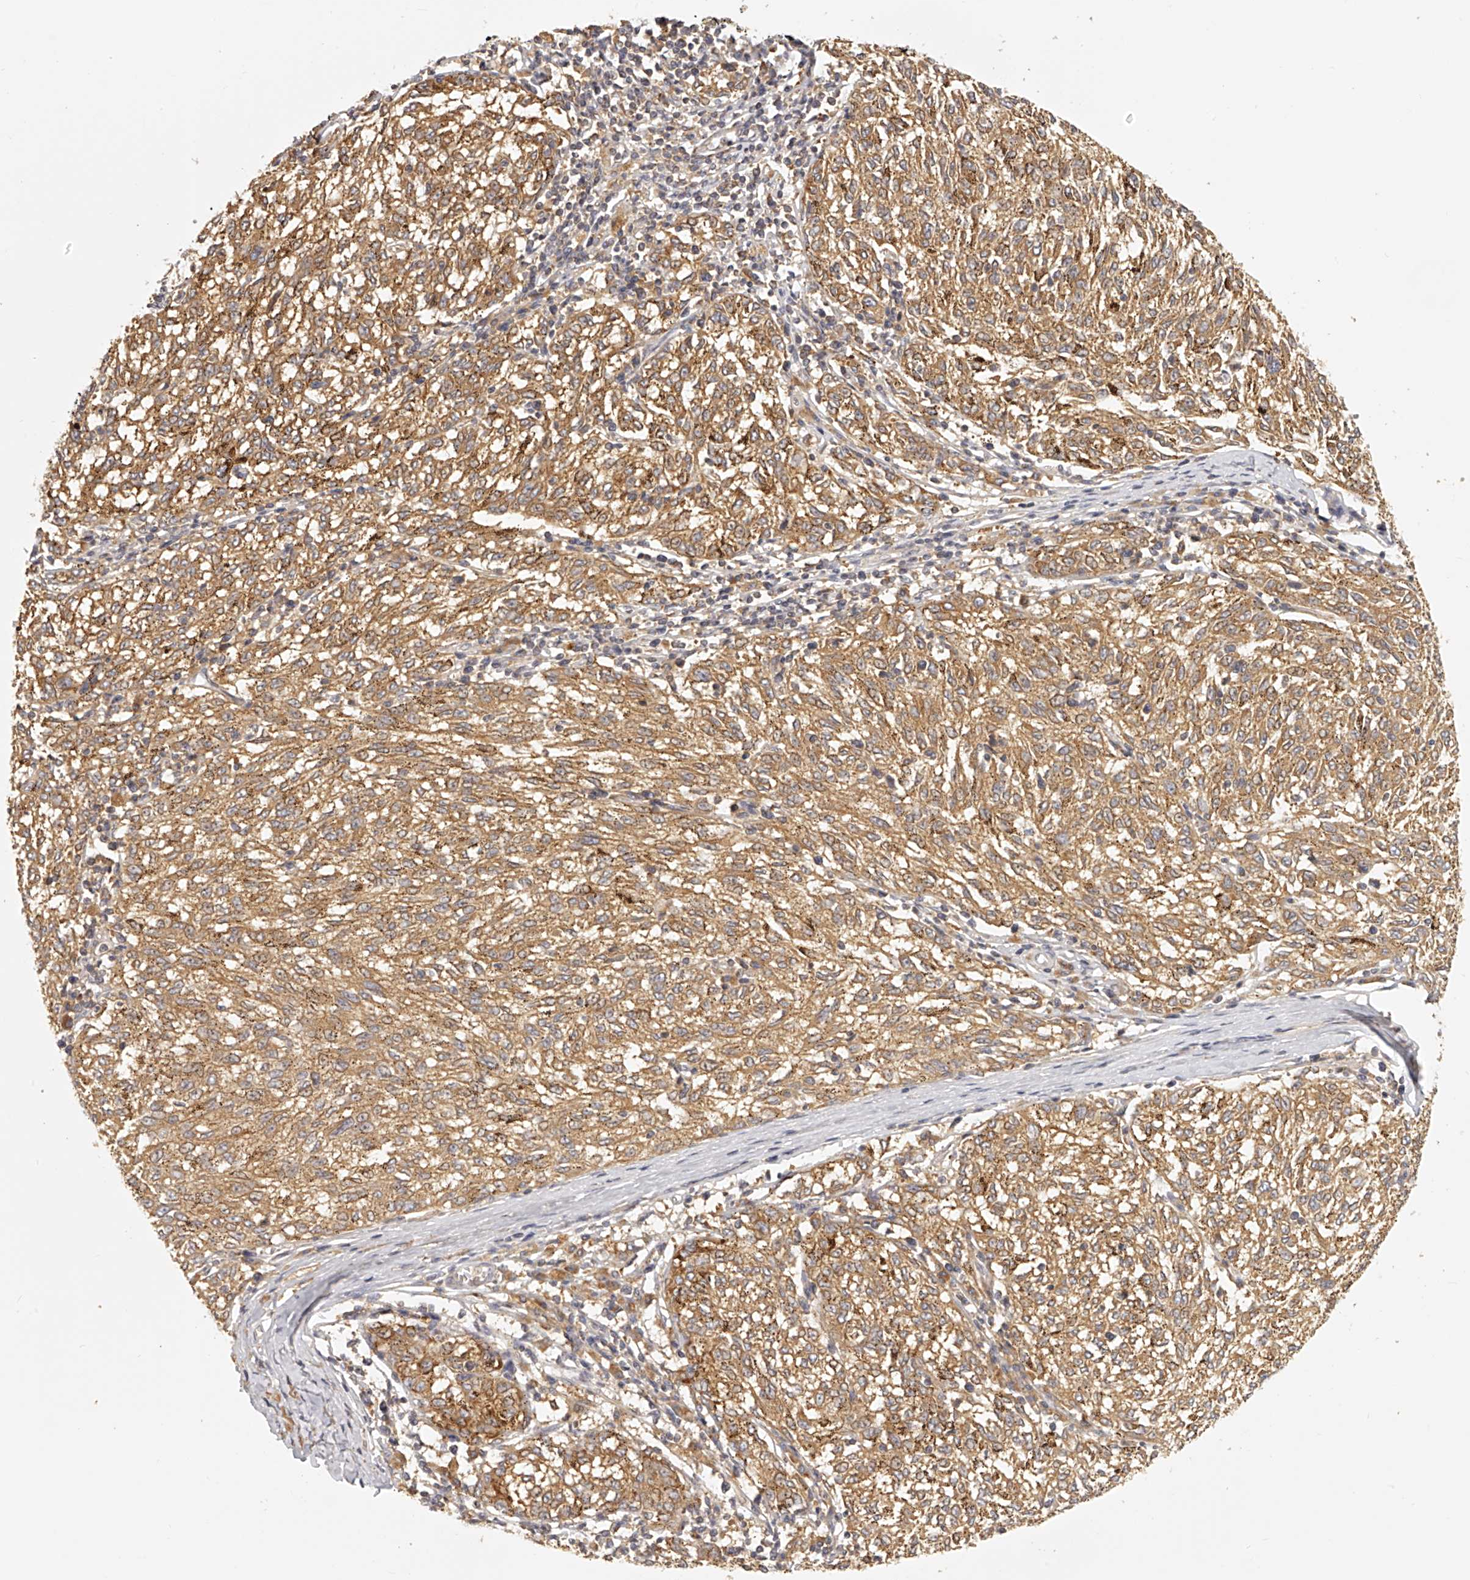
{"staining": {"intensity": "moderate", "quantity": ">75%", "location": "cytoplasmic/membranous"}, "tissue": "melanoma", "cell_type": "Tumor cells", "image_type": "cancer", "snomed": [{"axis": "morphology", "description": "Malignant melanoma, NOS"}, {"axis": "topography", "description": "Skin"}], "caption": "High-magnification brightfield microscopy of malignant melanoma stained with DAB (brown) and counterstained with hematoxylin (blue). tumor cells exhibit moderate cytoplasmic/membranous expression is present in approximately>75% of cells.", "gene": "EIF3I", "patient": {"sex": "female", "age": 72}}